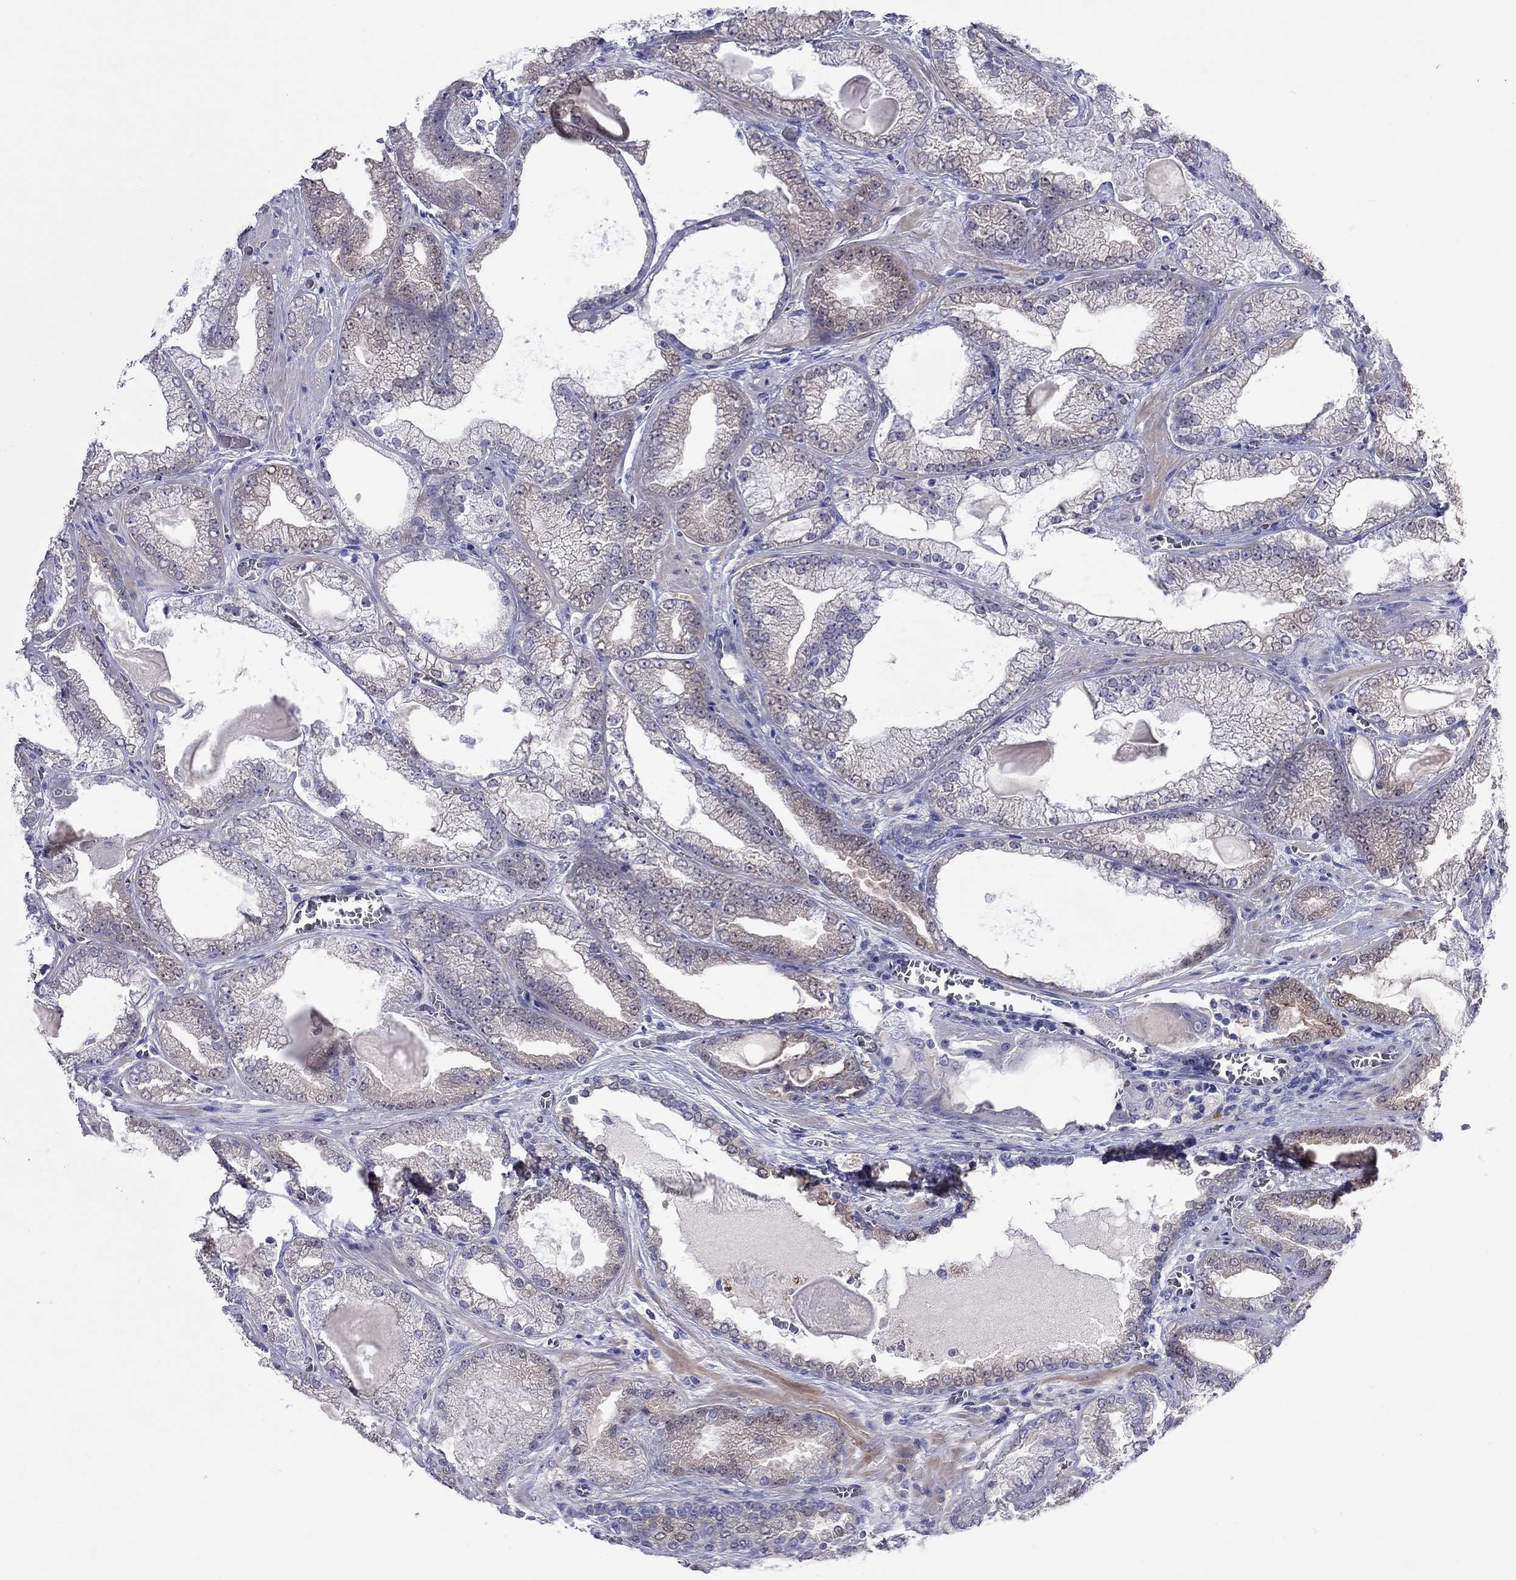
{"staining": {"intensity": "weak", "quantity": "<25%", "location": "cytoplasmic/membranous"}, "tissue": "prostate cancer", "cell_type": "Tumor cells", "image_type": "cancer", "snomed": [{"axis": "morphology", "description": "Adenocarcinoma, Low grade"}, {"axis": "topography", "description": "Prostate"}], "caption": "A photomicrograph of human adenocarcinoma (low-grade) (prostate) is negative for staining in tumor cells. (DAB immunohistochemistry (IHC) visualized using brightfield microscopy, high magnification).", "gene": "CTNNBIP1", "patient": {"sex": "male", "age": 57}}